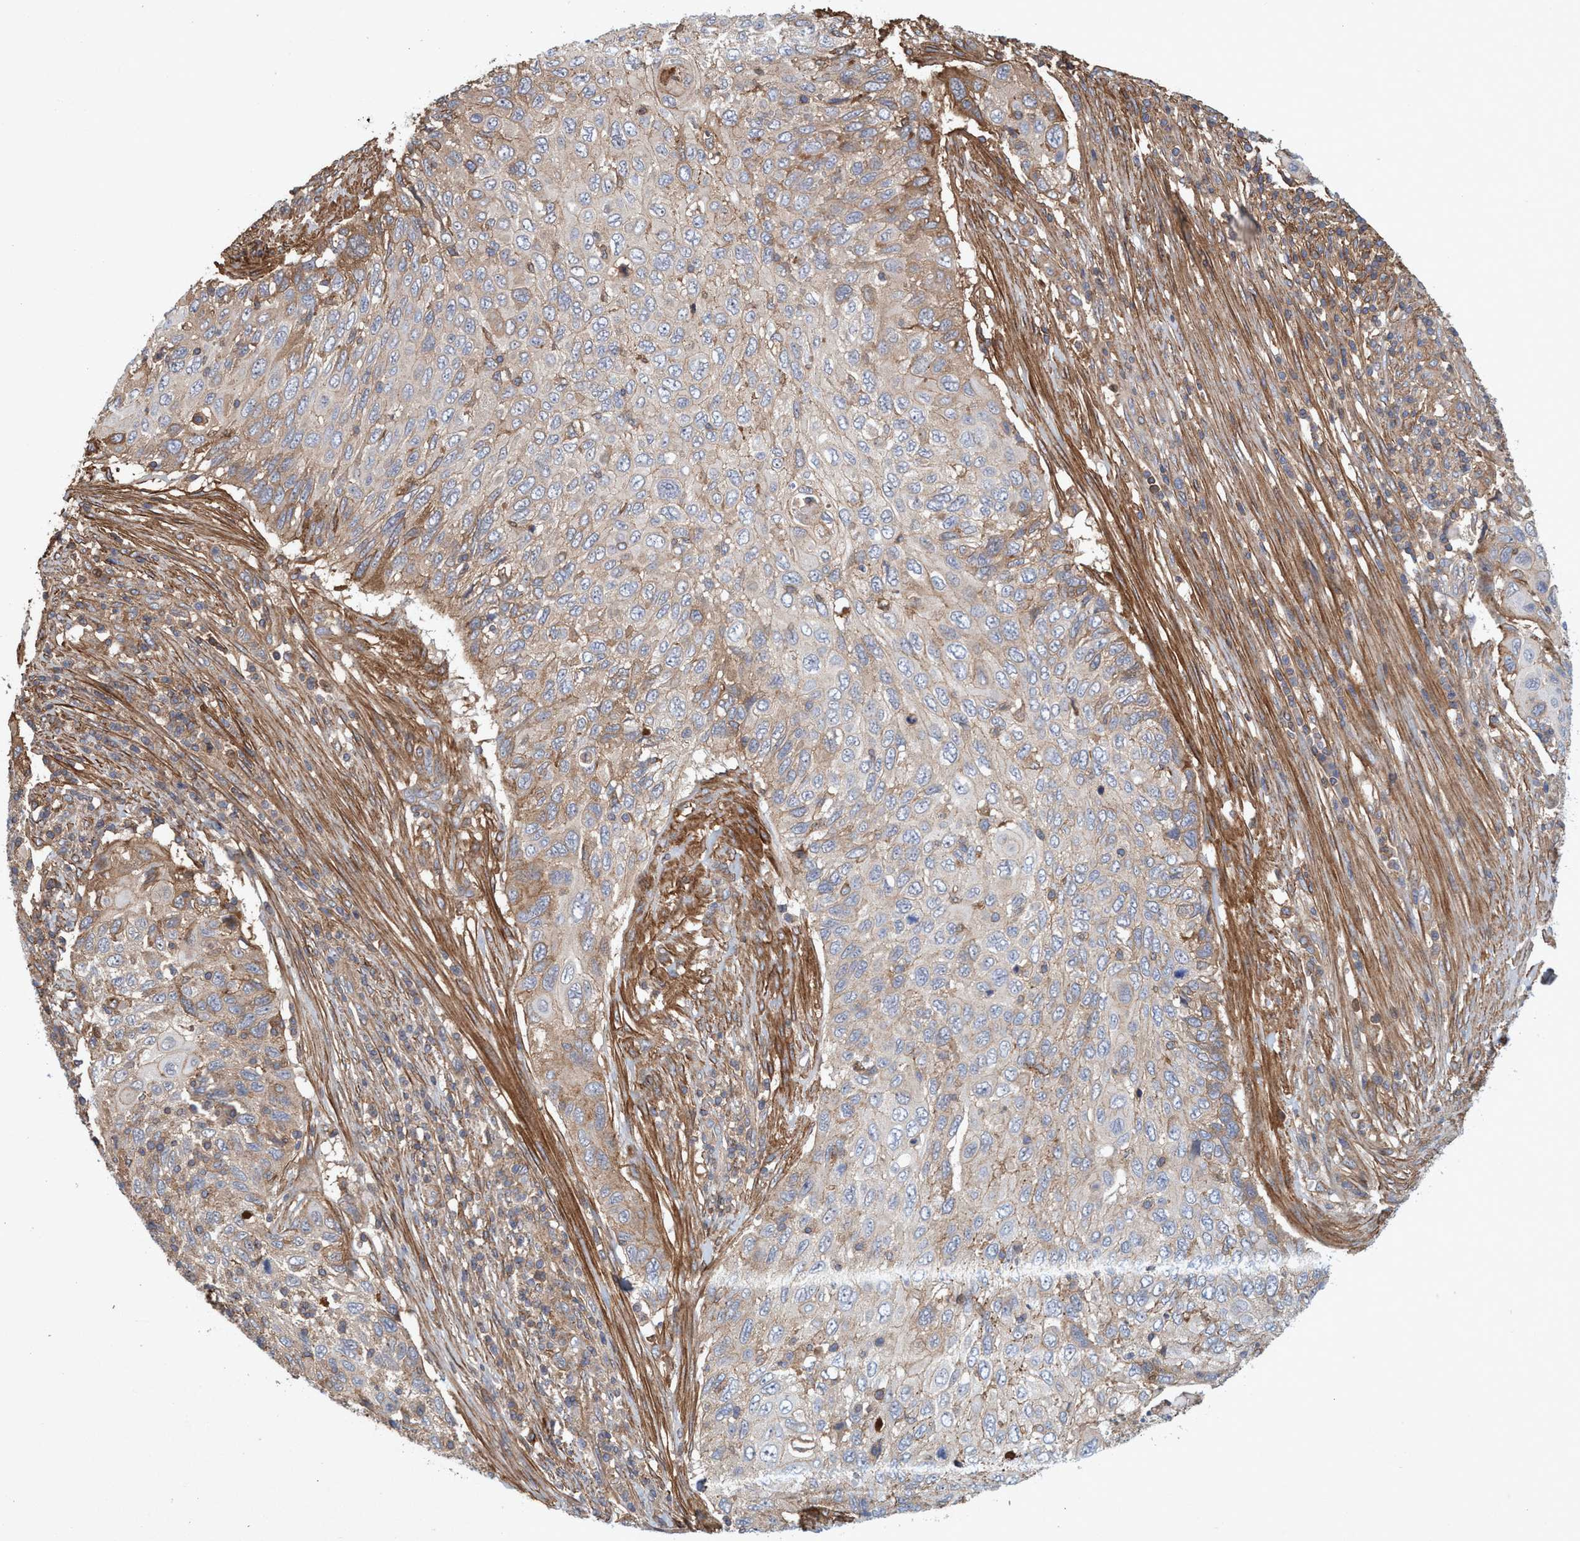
{"staining": {"intensity": "weak", "quantity": "<25%", "location": "cytoplasmic/membranous"}, "tissue": "cervical cancer", "cell_type": "Tumor cells", "image_type": "cancer", "snomed": [{"axis": "morphology", "description": "Squamous cell carcinoma, NOS"}, {"axis": "topography", "description": "Cervix"}], "caption": "DAB immunohistochemical staining of cervical squamous cell carcinoma reveals no significant positivity in tumor cells.", "gene": "SPECC1", "patient": {"sex": "female", "age": 70}}